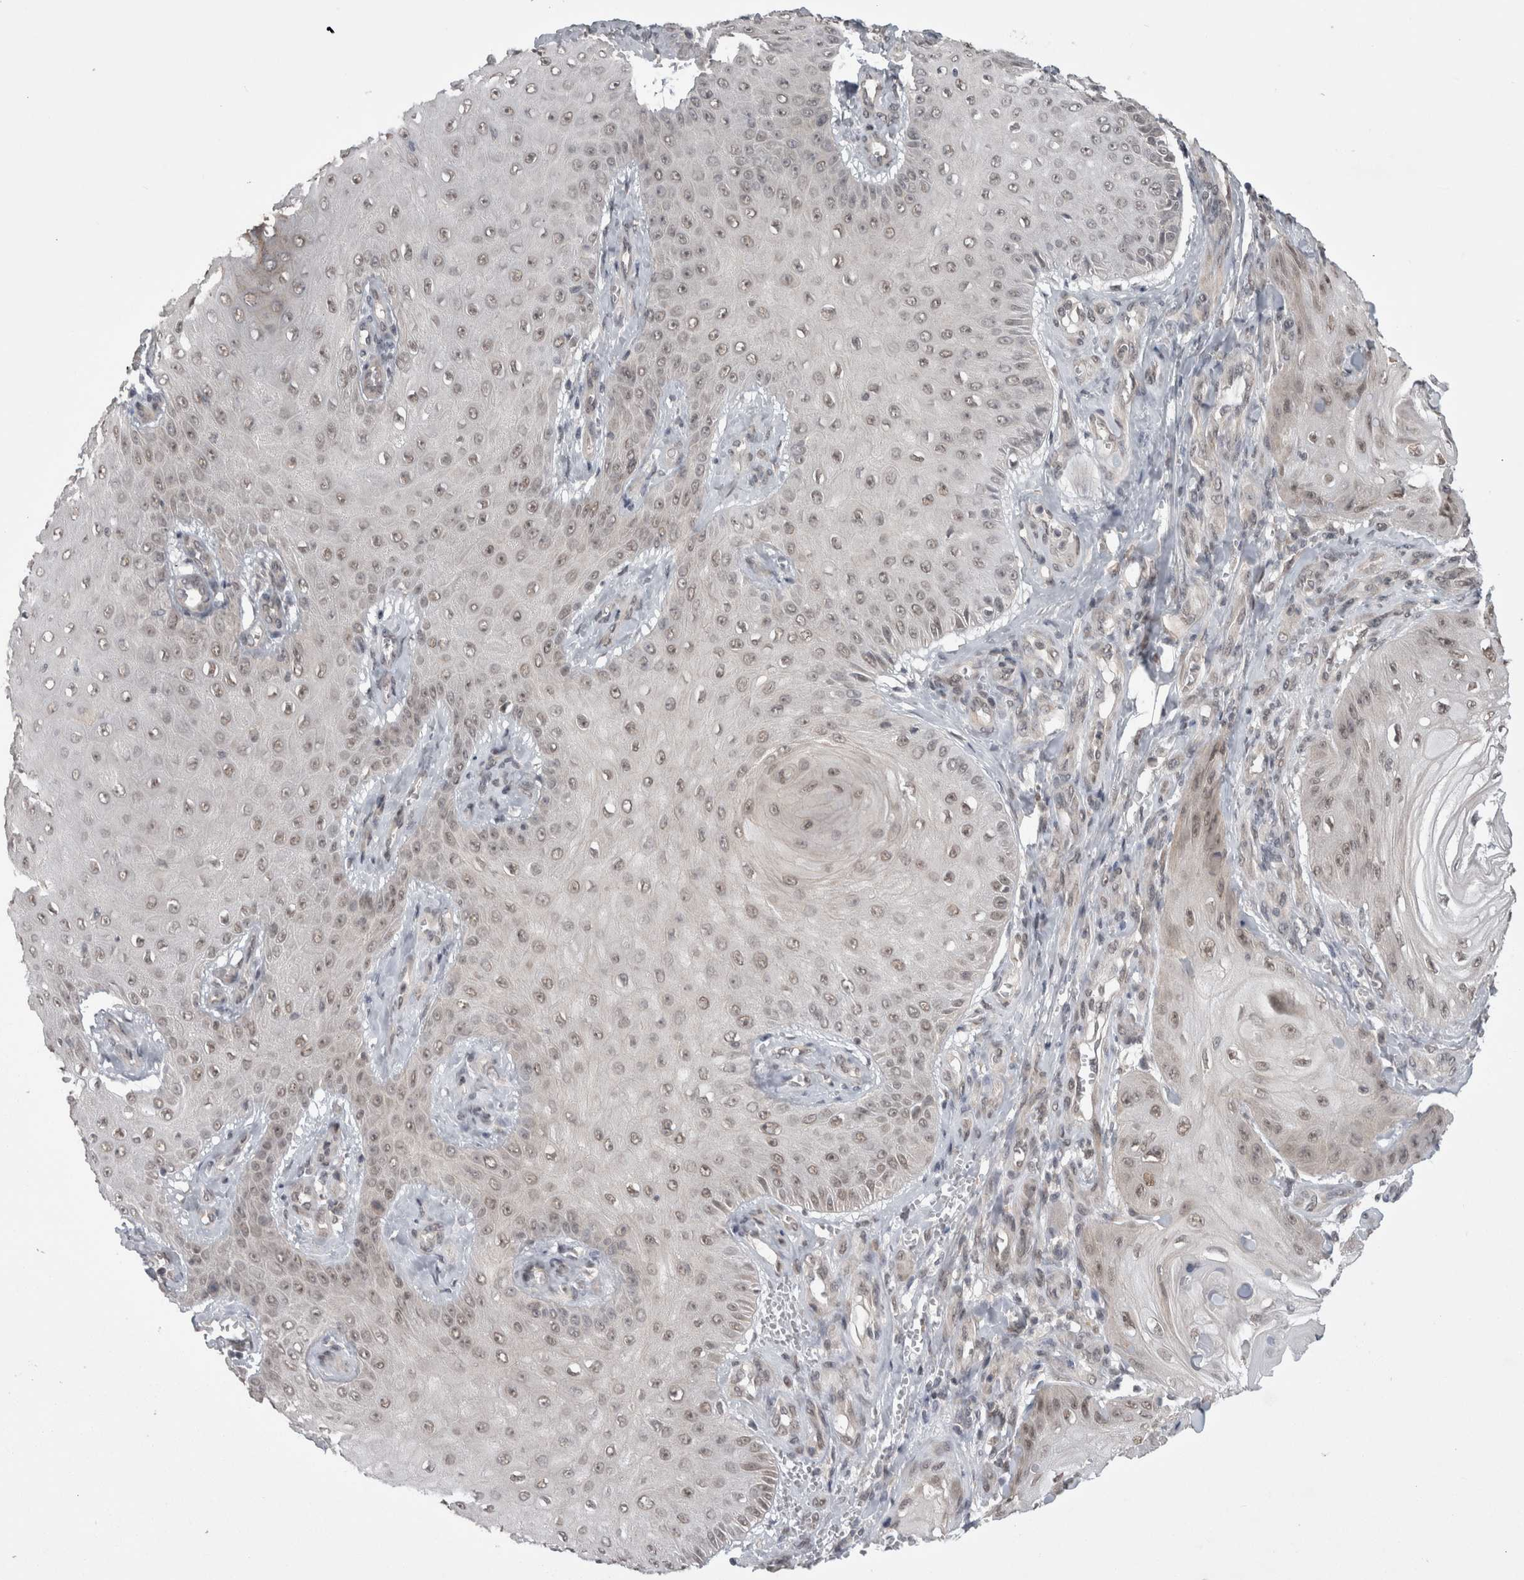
{"staining": {"intensity": "negative", "quantity": "none", "location": "none"}, "tissue": "skin cancer", "cell_type": "Tumor cells", "image_type": "cancer", "snomed": [{"axis": "morphology", "description": "Squamous cell carcinoma, NOS"}, {"axis": "topography", "description": "Skin"}], "caption": "Tumor cells are negative for brown protein staining in skin cancer (squamous cell carcinoma).", "gene": "ZNF341", "patient": {"sex": "male", "age": 74}}